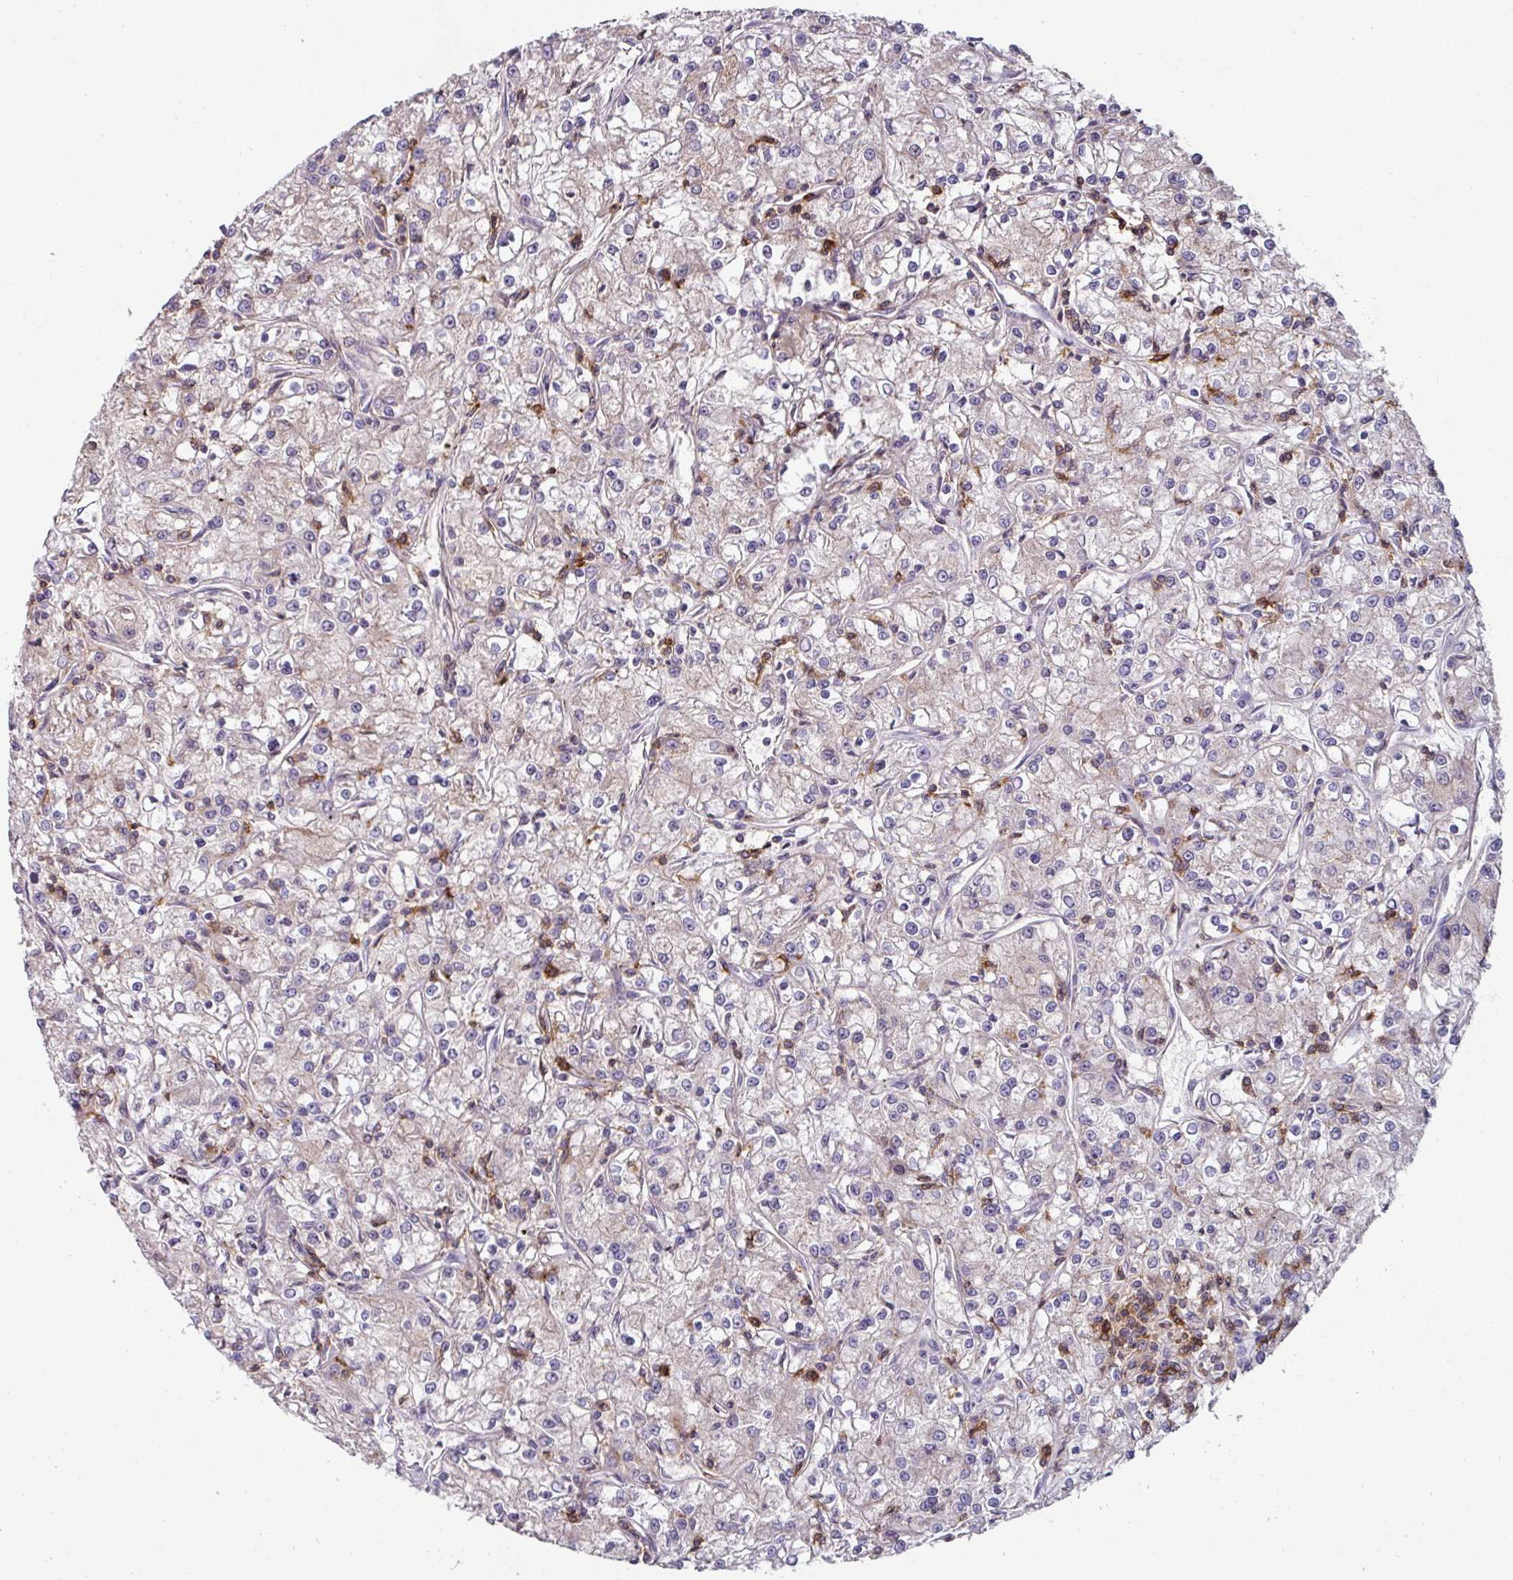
{"staining": {"intensity": "negative", "quantity": "none", "location": "none"}, "tissue": "renal cancer", "cell_type": "Tumor cells", "image_type": "cancer", "snomed": [{"axis": "morphology", "description": "Adenocarcinoma, NOS"}, {"axis": "topography", "description": "Kidney"}], "caption": "Histopathology image shows no significant protein positivity in tumor cells of renal adenocarcinoma. (IHC, brightfield microscopy, high magnification).", "gene": "CD3G", "patient": {"sex": "female", "age": 59}}